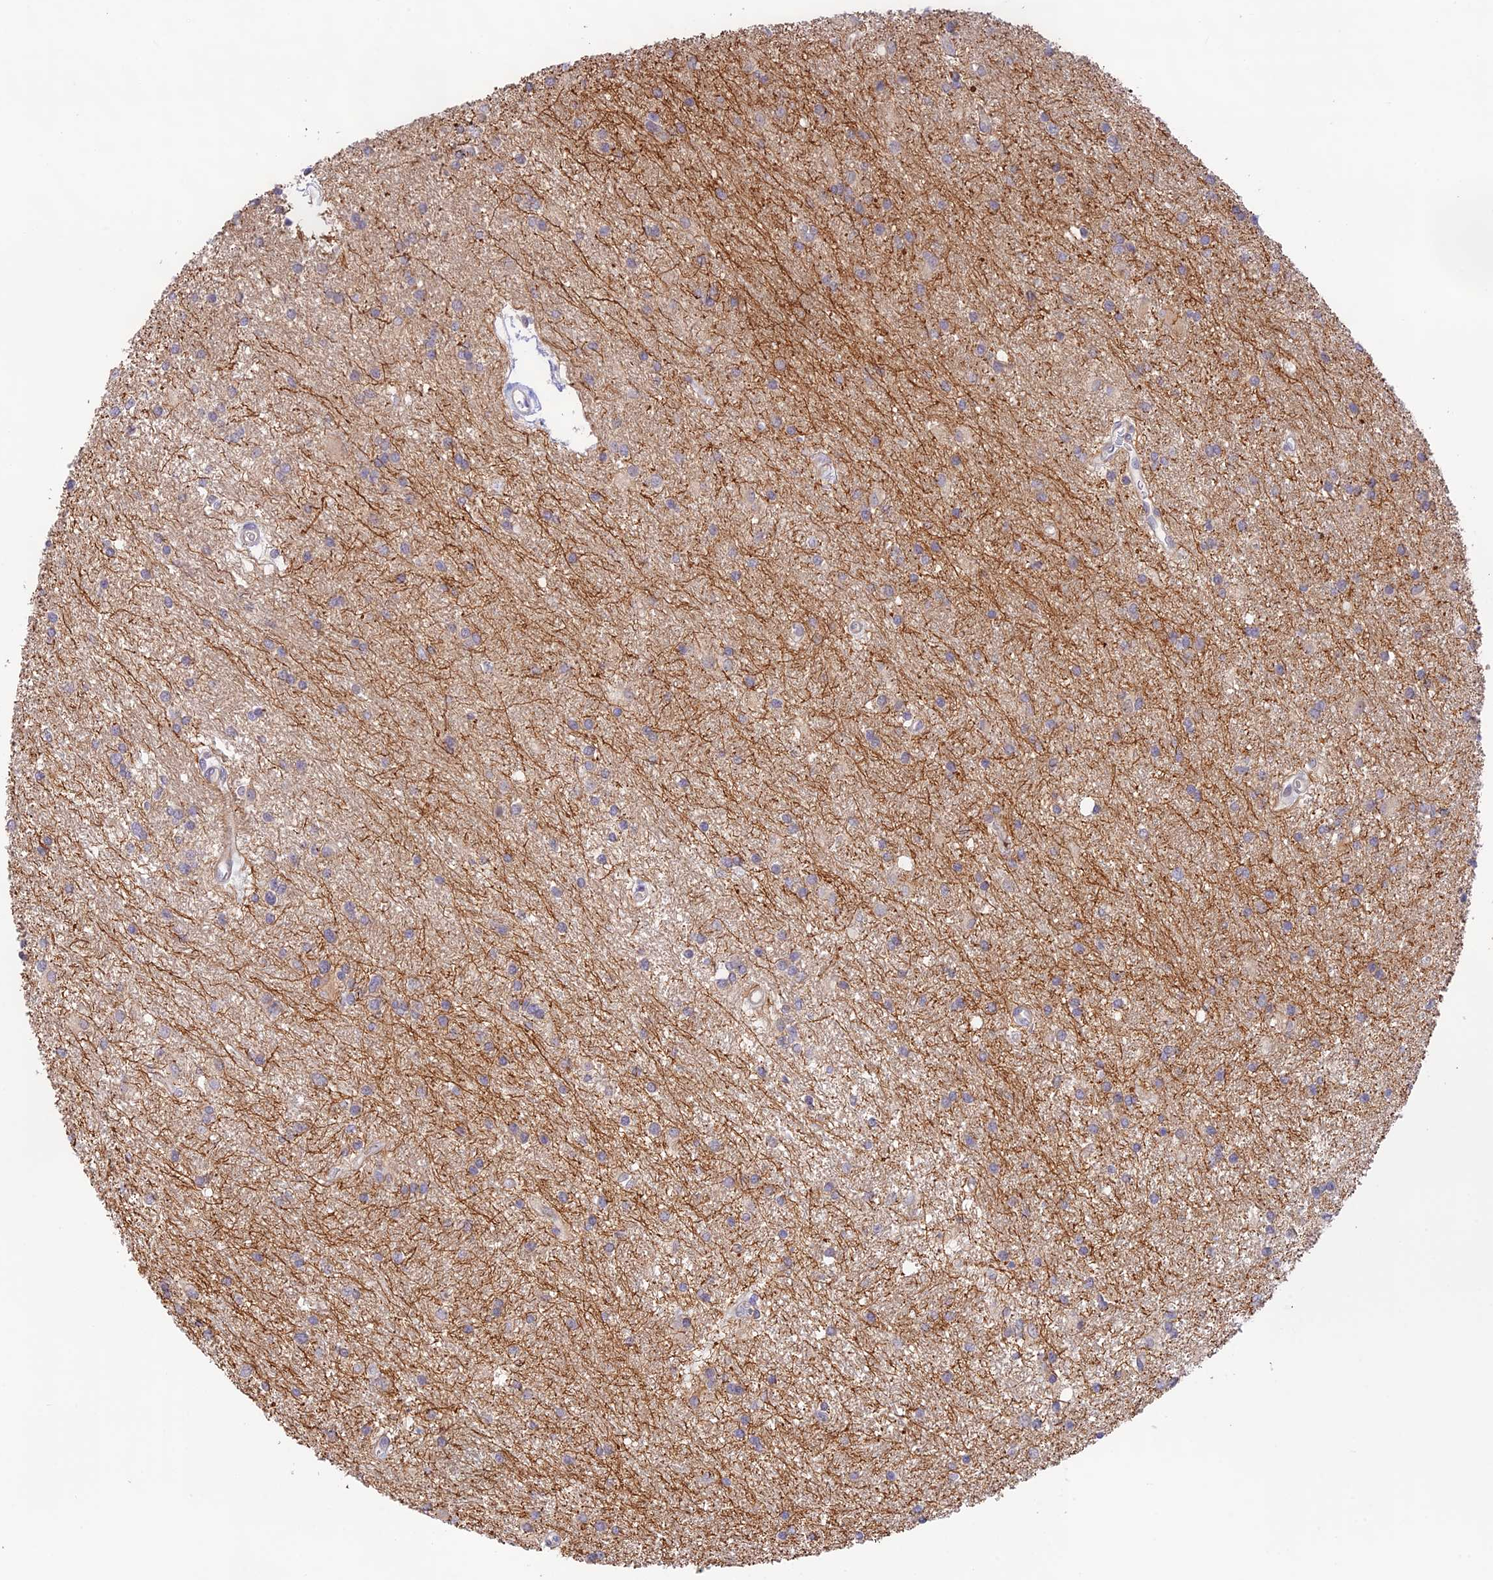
{"staining": {"intensity": "negative", "quantity": "none", "location": "none"}, "tissue": "glioma", "cell_type": "Tumor cells", "image_type": "cancer", "snomed": [{"axis": "morphology", "description": "Glioma, malignant, High grade"}, {"axis": "topography", "description": "Brain"}], "caption": "Malignant glioma (high-grade) stained for a protein using immunohistochemistry (IHC) displays no staining tumor cells.", "gene": "CAMSAP3", "patient": {"sex": "male", "age": 77}}